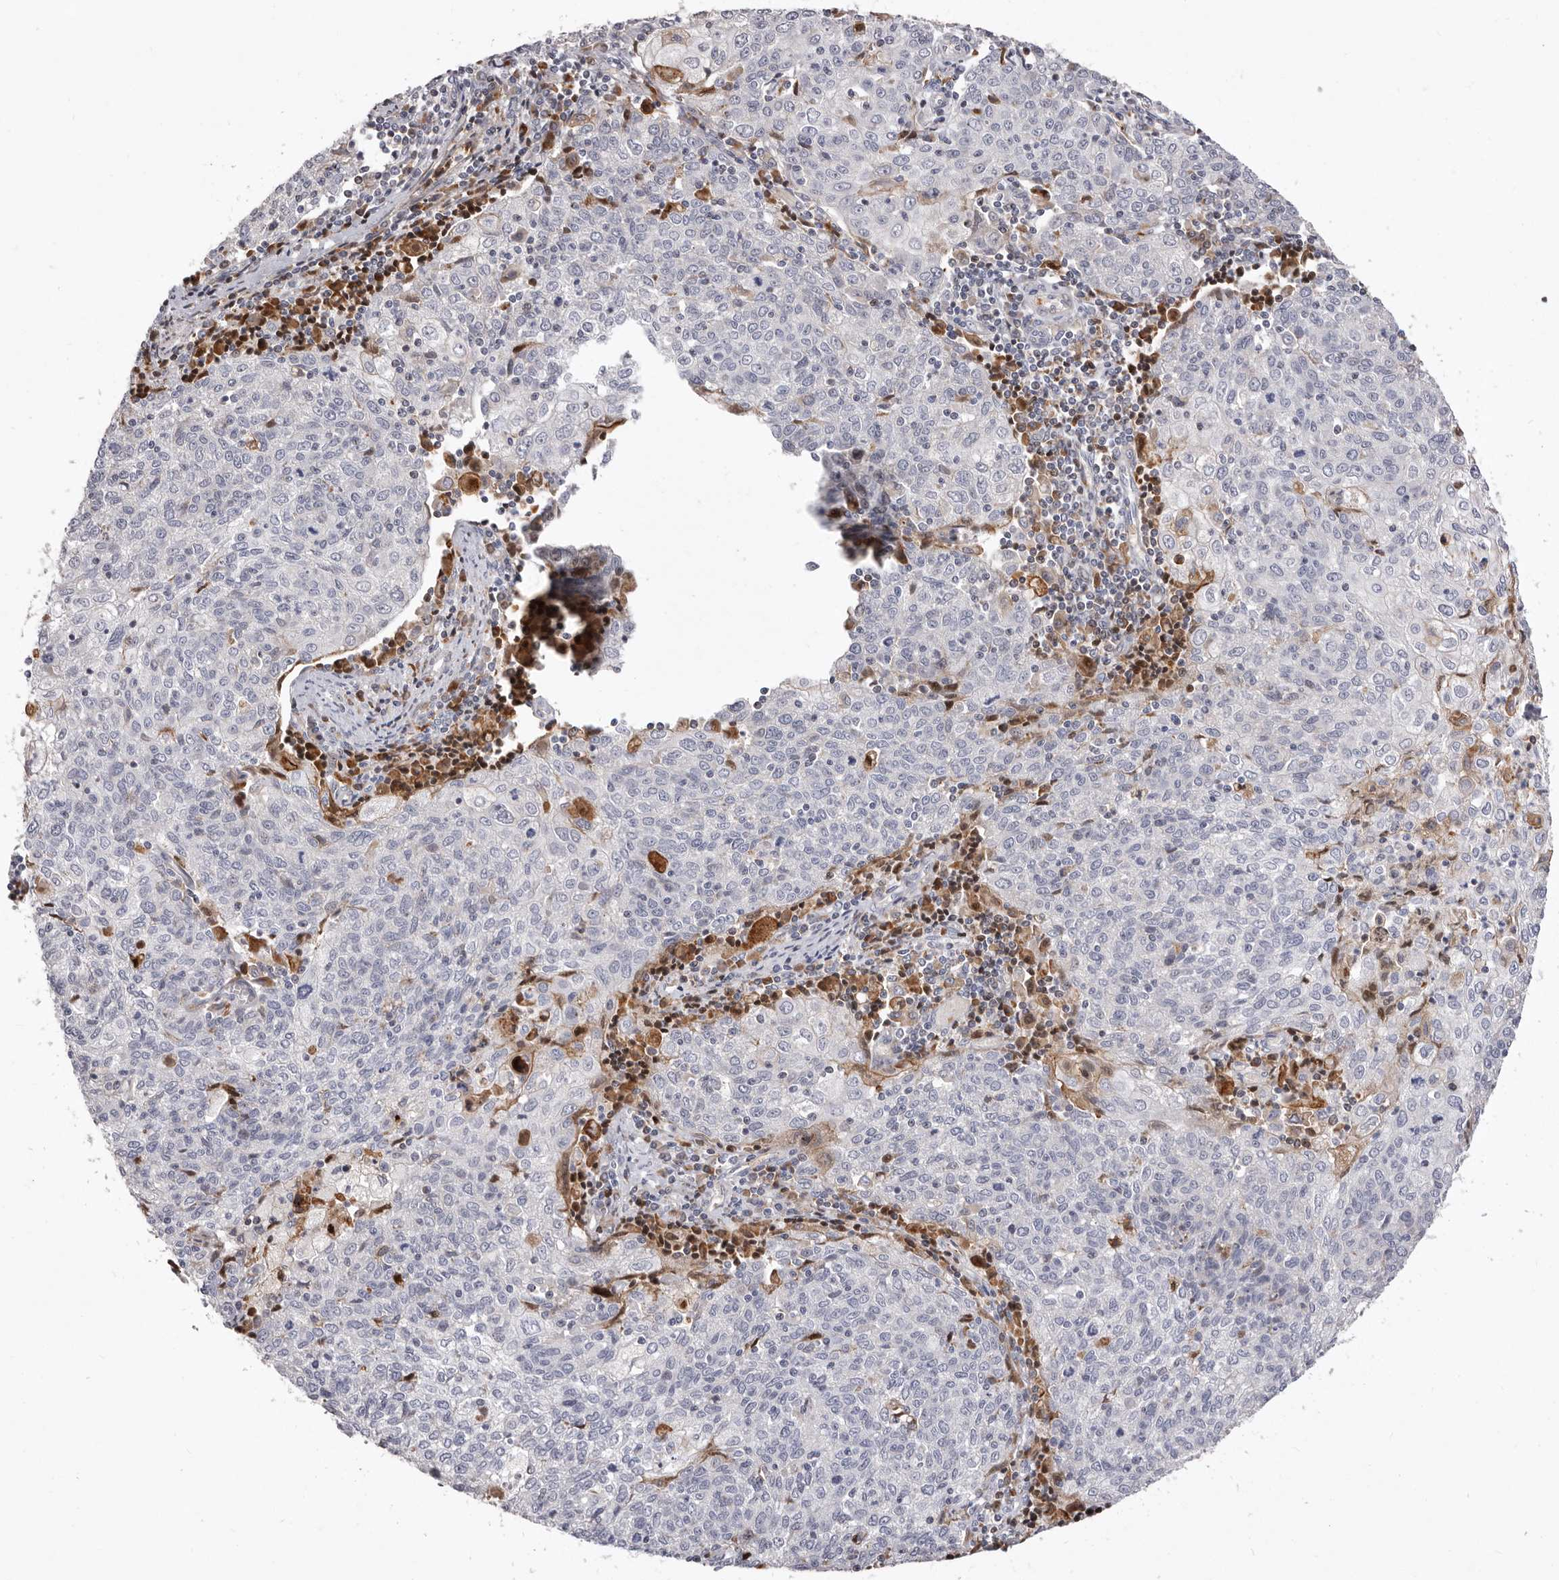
{"staining": {"intensity": "negative", "quantity": "none", "location": "none"}, "tissue": "cervical cancer", "cell_type": "Tumor cells", "image_type": "cancer", "snomed": [{"axis": "morphology", "description": "Squamous cell carcinoma, NOS"}, {"axis": "topography", "description": "Cervix"}], "caption": "A high-resolution histopathology image shows IHC staining of cervical cancer (squamous cell carcinoma), which reveals no significant staining in tumor cells.", "gene": "NUBPL", "patient": {"sex": "female", "age": 48}}